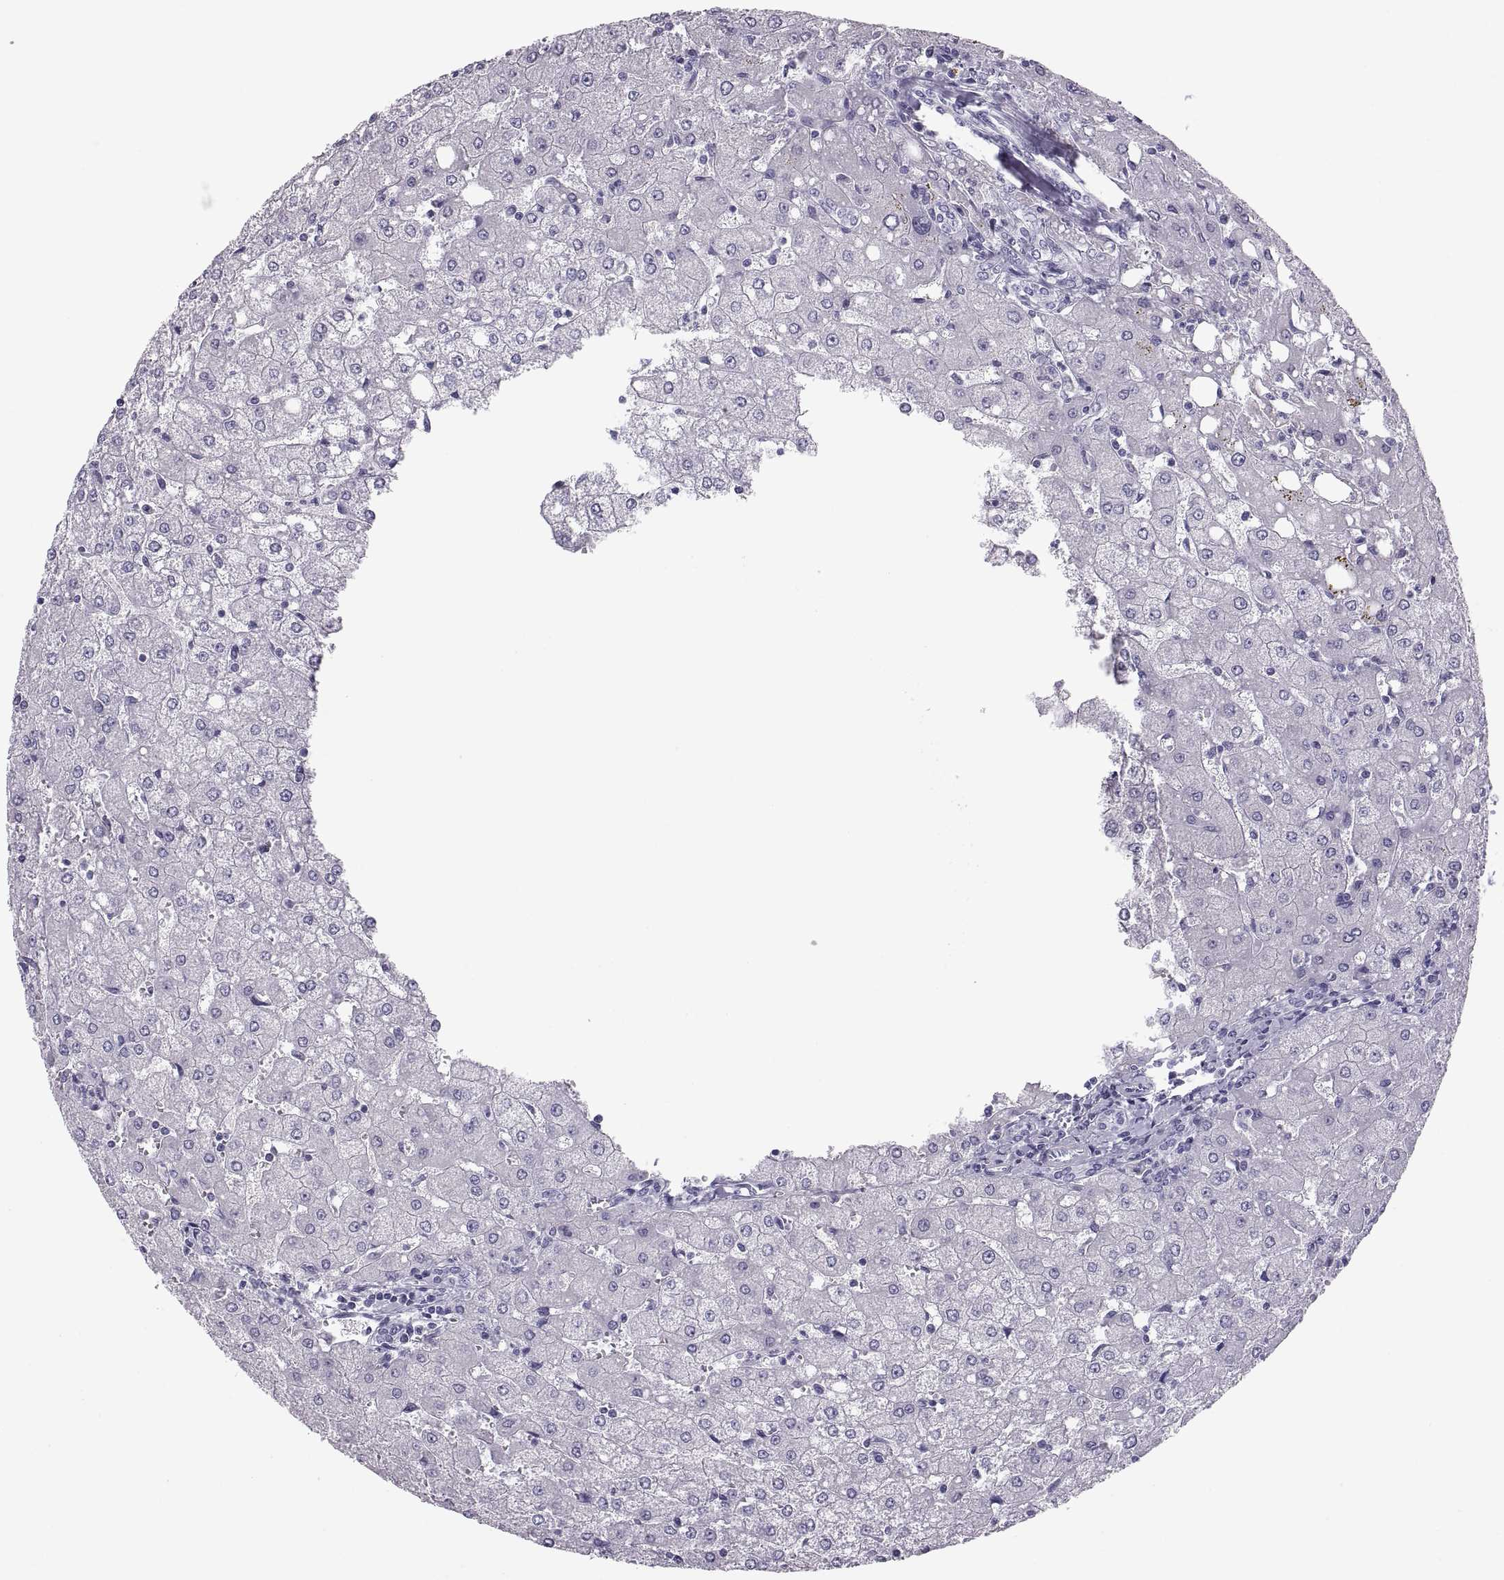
{"staining": {"intensity": "negative", "quantity": "none", "location": "none"}, "tissue": "liver", "cell_type": "Cholangiocytes", "image_type": "normal", "snomed": [{"axis": "morphology", "description": "Normal tissue, NOS"}, {"axis": "topography", "description": "Liver"}], "caption": "Photomicrograph shows no significant protein positivity in cholangiocytes of unremarkable liver.", "gene": "PAX2", "patient": {"sex": "female", "age": 53}}